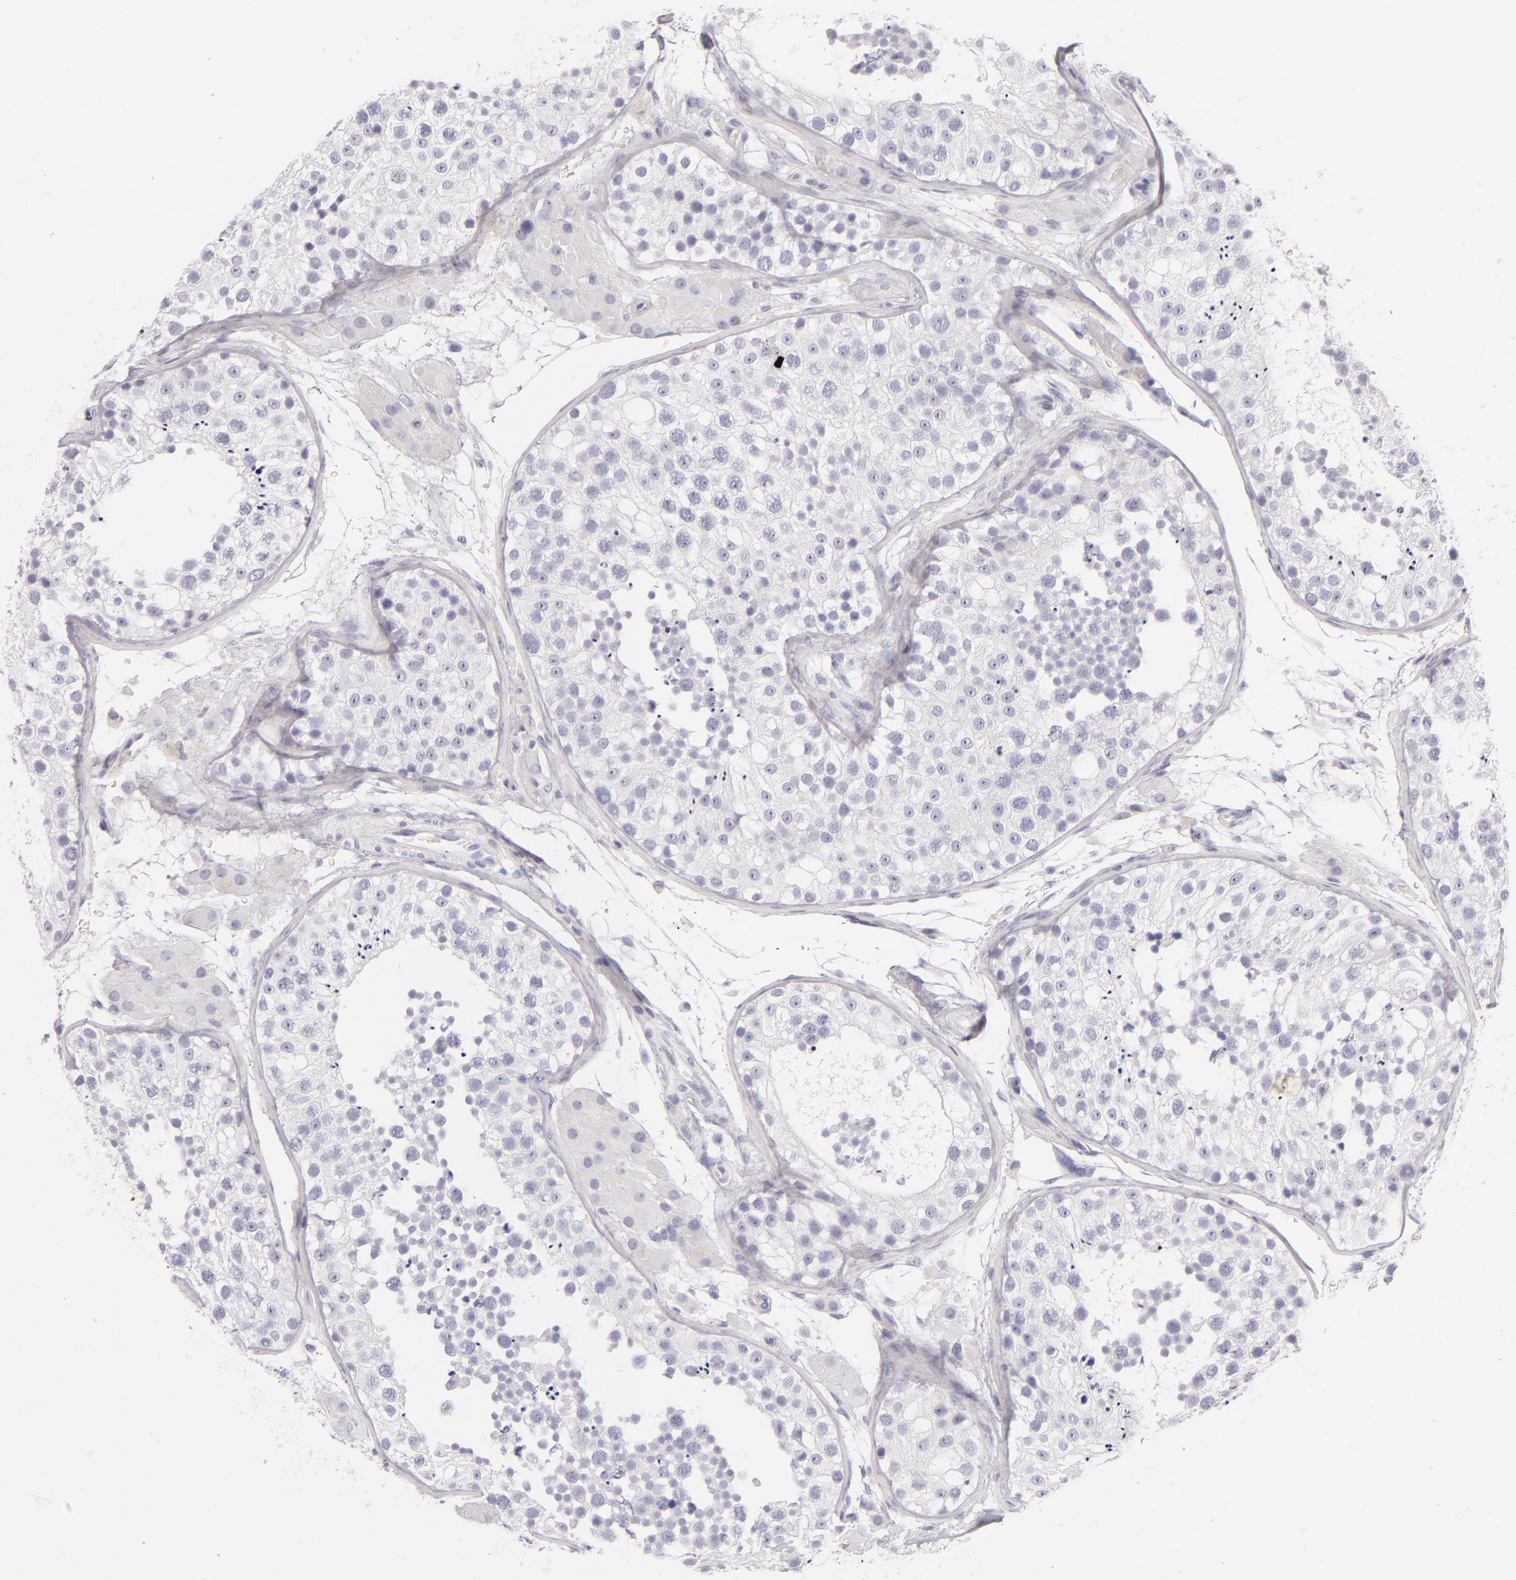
{"staining": {"intensity": "negative", "quantity": "none", "location": "none"}, "tissue": "testis", "cell_type": "Cells in seminiferous ducts", "image_type": "normal", "snomed": [{"axis": "morphology", "description": "Normal tissue, NOS"}, {"axis": "topography", "description": "Testis"}], "caption": "Cells in seminiferous ducts show no significant protein expression in benign testis. (IHC, brightfield microscopy, high magnification).", "gene": "FABP1", "patient": {"sex": "male", "age": 26}}